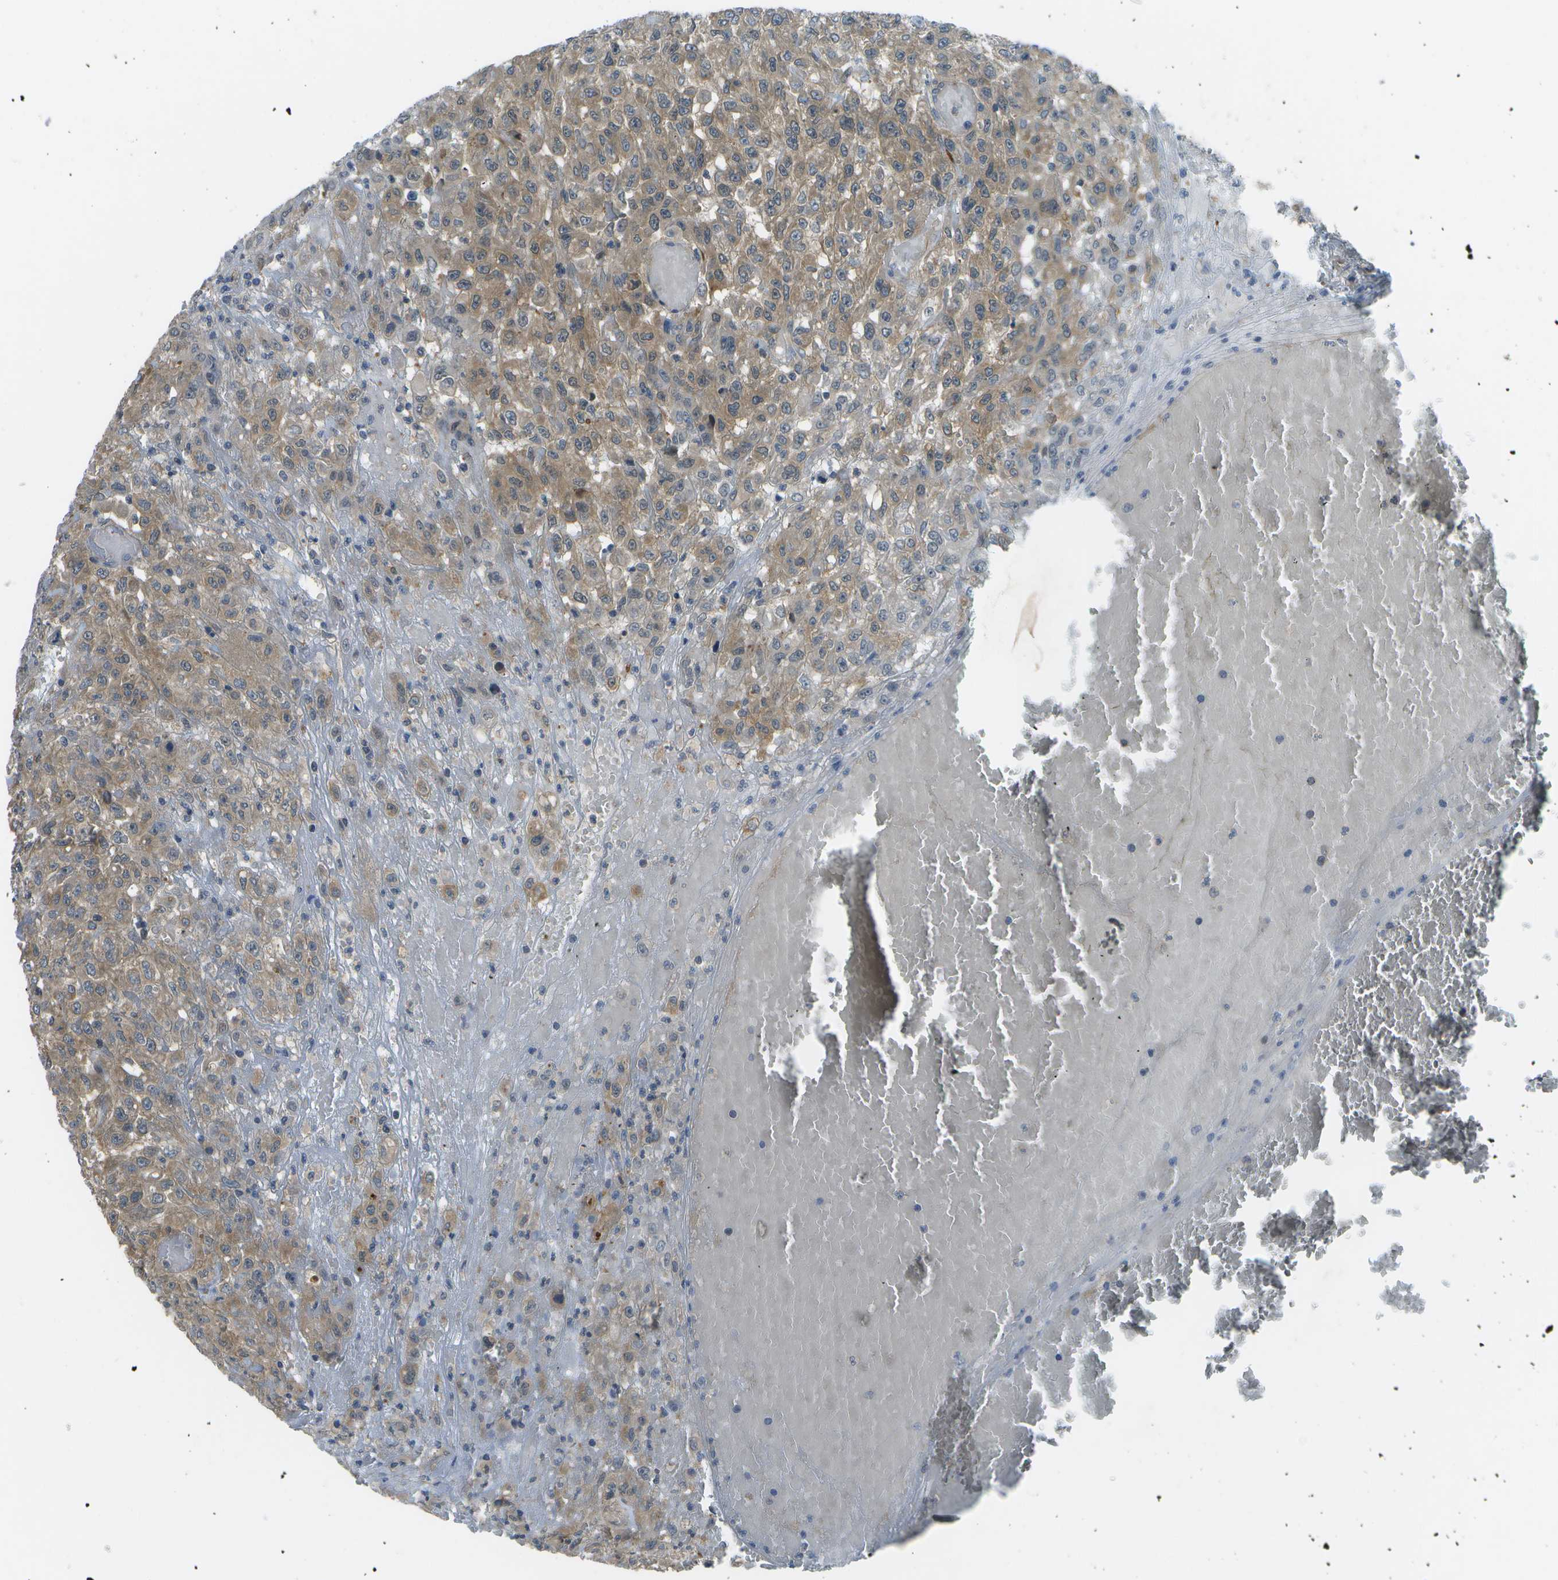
{"staining": {"intensity": "moderate", "quantity": ">75%", "location": "cytoplasmic/membranous"}, "tissue": "urothelial cancer", "cell_type": "Tumor cells", "image_type": "cancer", "snomed": [{"axis": "morphology", "description": "Urothelial carcinoma, High grade"}, {"axis": "topography", "description": "Urinary bladder"}], "caption": "A brown stain labels moderate cytoplasmic/membranous expression of a protein in human urothelial cancer tumor cells.", "gene": "ENPP5", "patient": {"sex": "male", "age": 46}}